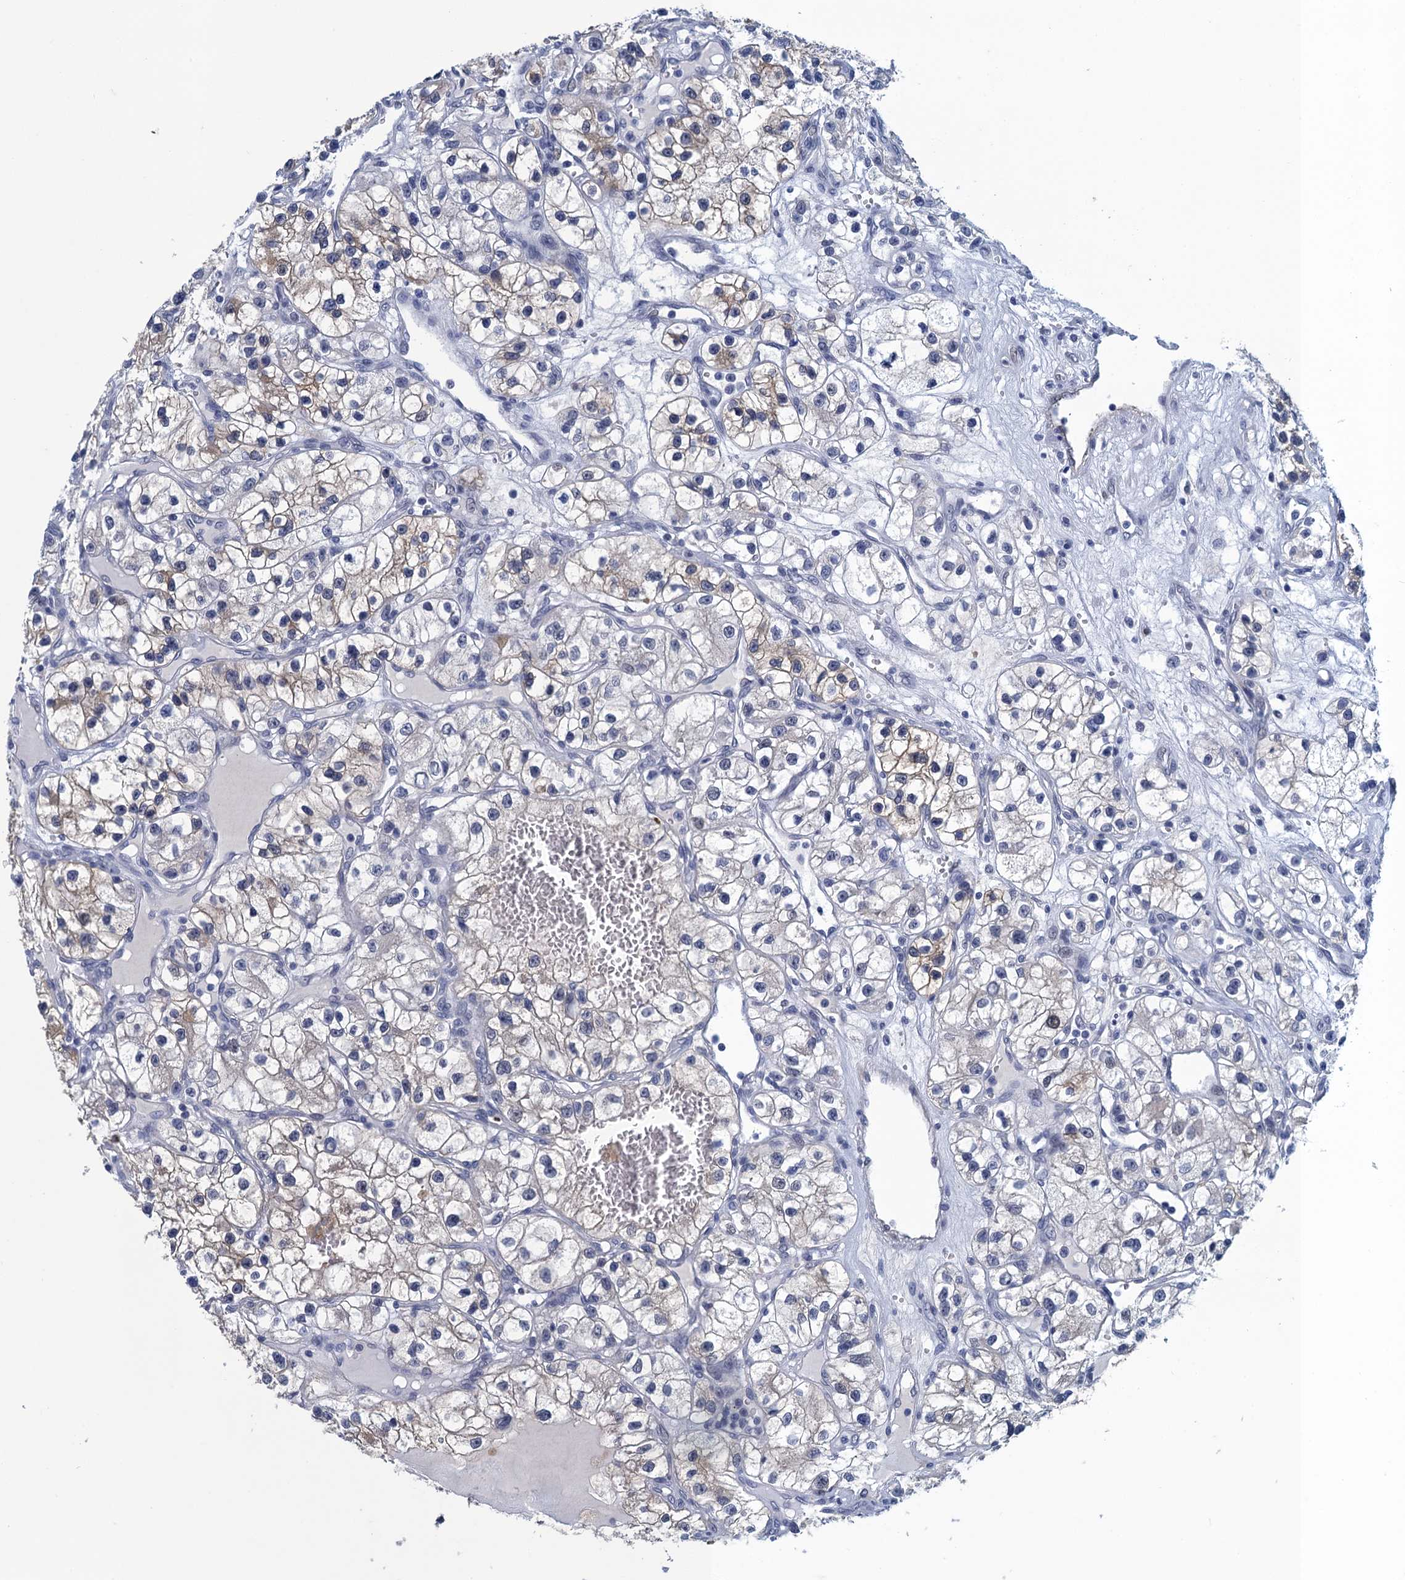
{"staining": {"intensity": "weak", "quantity": "<25%", "location": "cytoplasmic/membranous"}, "tissue": "renal cancer", "cell_type": "Tumor cells", "image_type": "cancer", "snomed": [{"axis": "morphology", "description": "Adenocarcinoma, NOS"}, {"axis": "topography", "description": "Kidney"}], "caption": "This is an immunohistochemistry micrograph of human renal adenocarcinoma. There is no positivity in tumor cells.", "gene": "GINS3", "patient": {"sex": "female", "age": 57}}